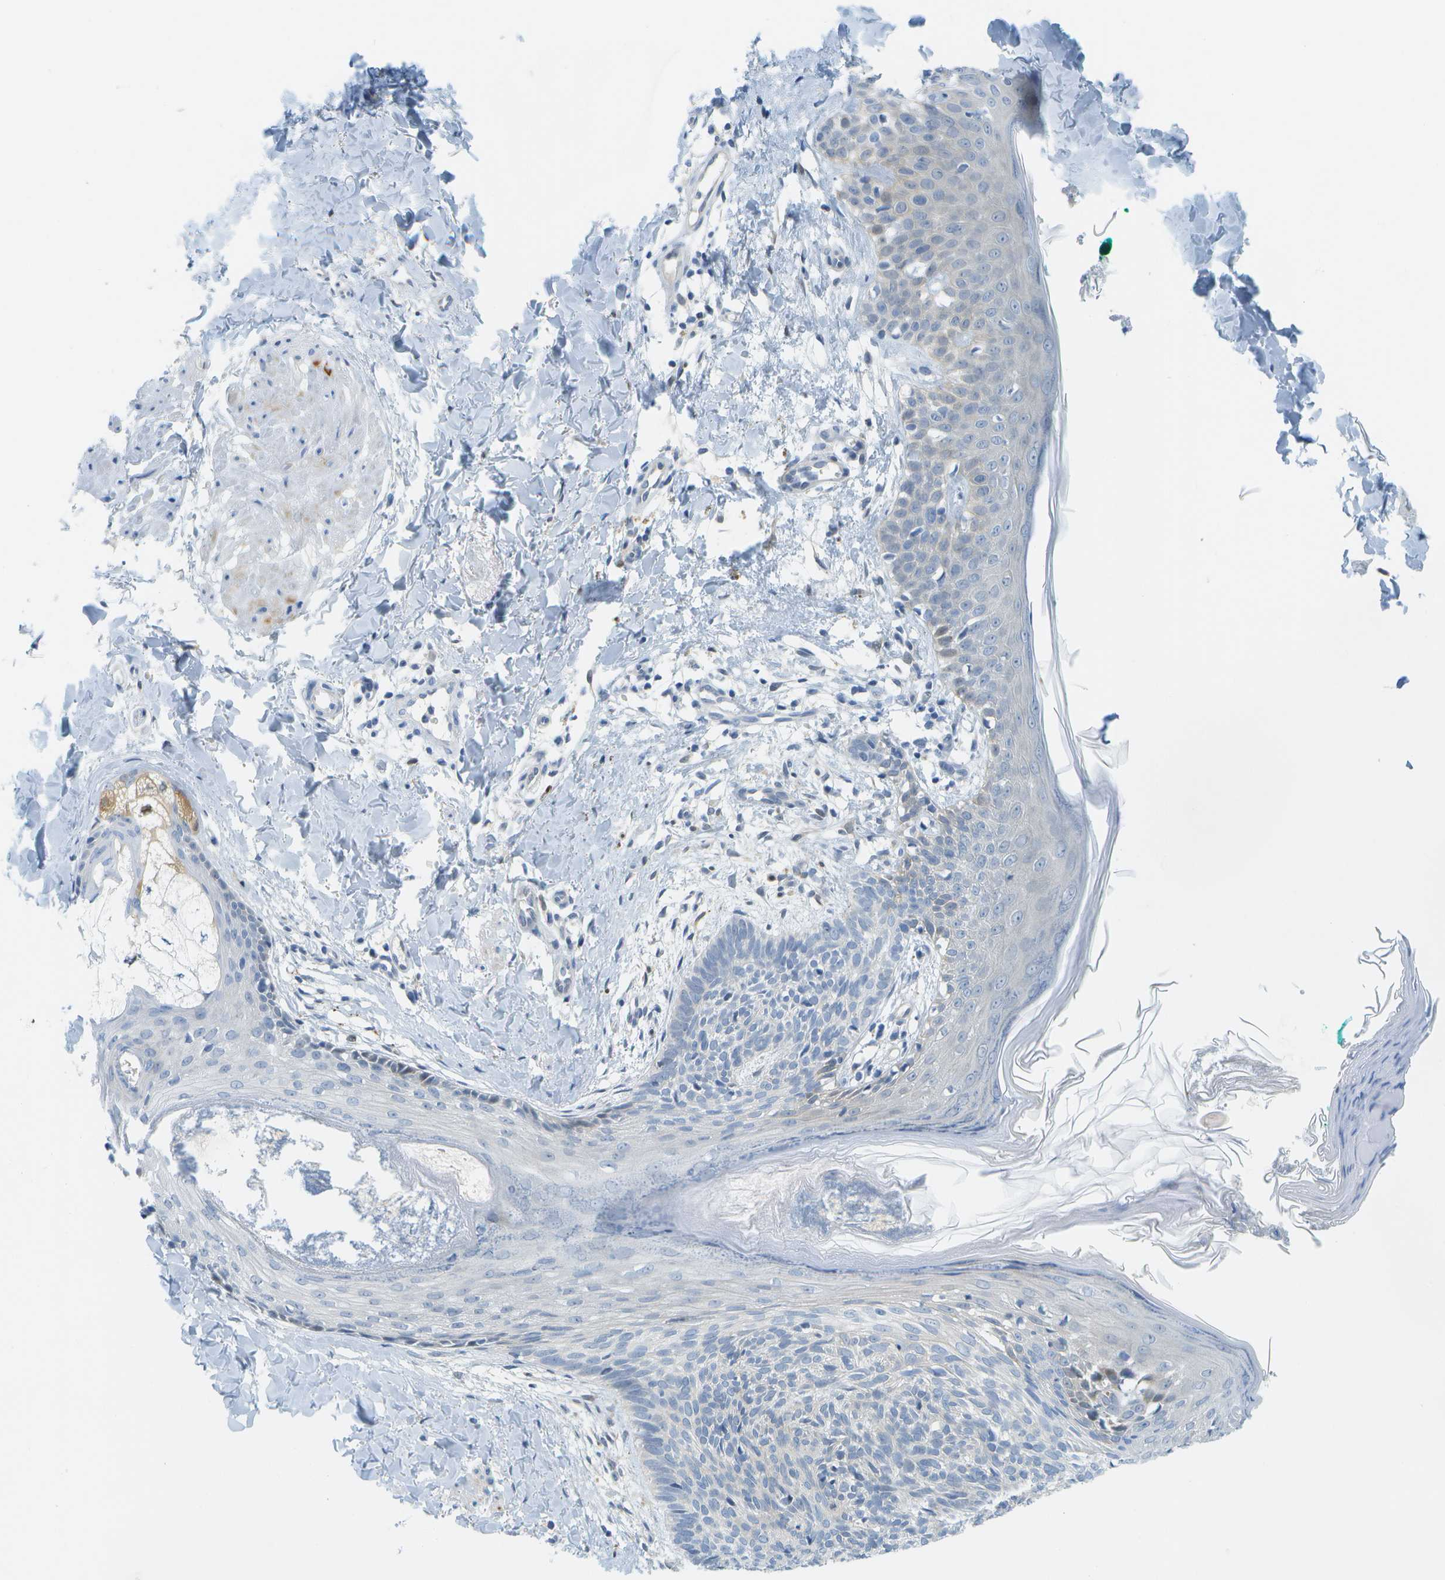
{"staining": {"intensity": "negative", "quantity": "none", "location": "none"}, "tissue": "skin cancer", "cell_type": "Tumor cells", "image_type": "cancer", "snomed": [{"axis": "morphology", "description": "Basal cell carcinoma"}, {"axis": "topography", "description": "Skin"}], "caption": "An IHC micrograph of basal cell carcinoma (skin) is shown. There is no staining in tumor cells of basal cell carcinoma (skin).", "gene": "CUL9", "patient": {"sex": "male", "age": 60}}